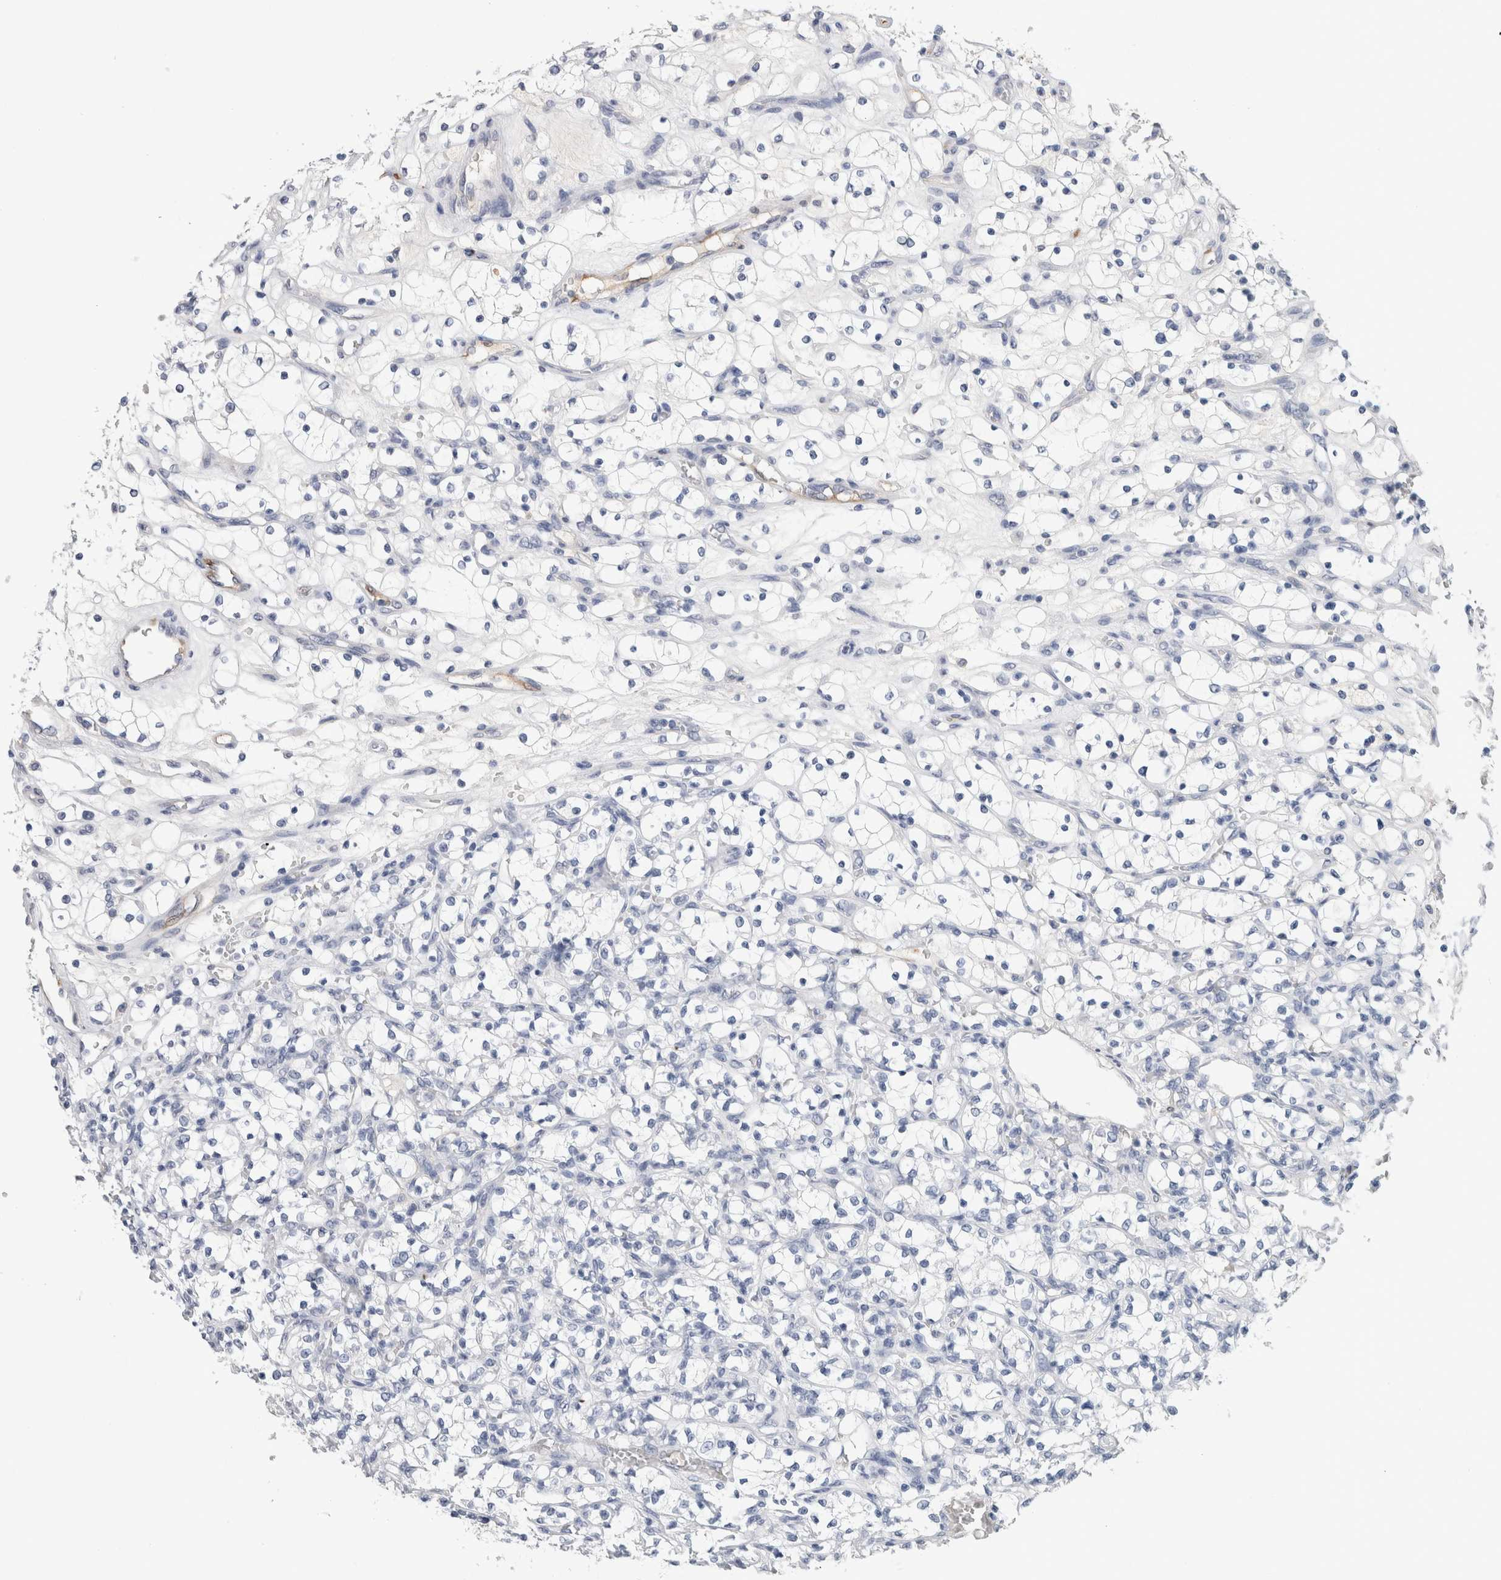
{"staining": {"intensity": "negative", "quantity": "none", "location": "none"}, "tissue": "renal cancer", "cell_type": "Tumor cells", "image_type": "cancer", "snomed": [{"axis": "morphology", "description": "Adenocarcinoma, NOS"}, {"axis": "topography", "description": "Kidney"}], "caption": "The immunohistochemistry (IHC) image has no significant expression in tumor cells of renal cancer (adenocarcinoma) tissue.", "gene": "FABP4", "patient": {"sex": "female", "age": 69}}